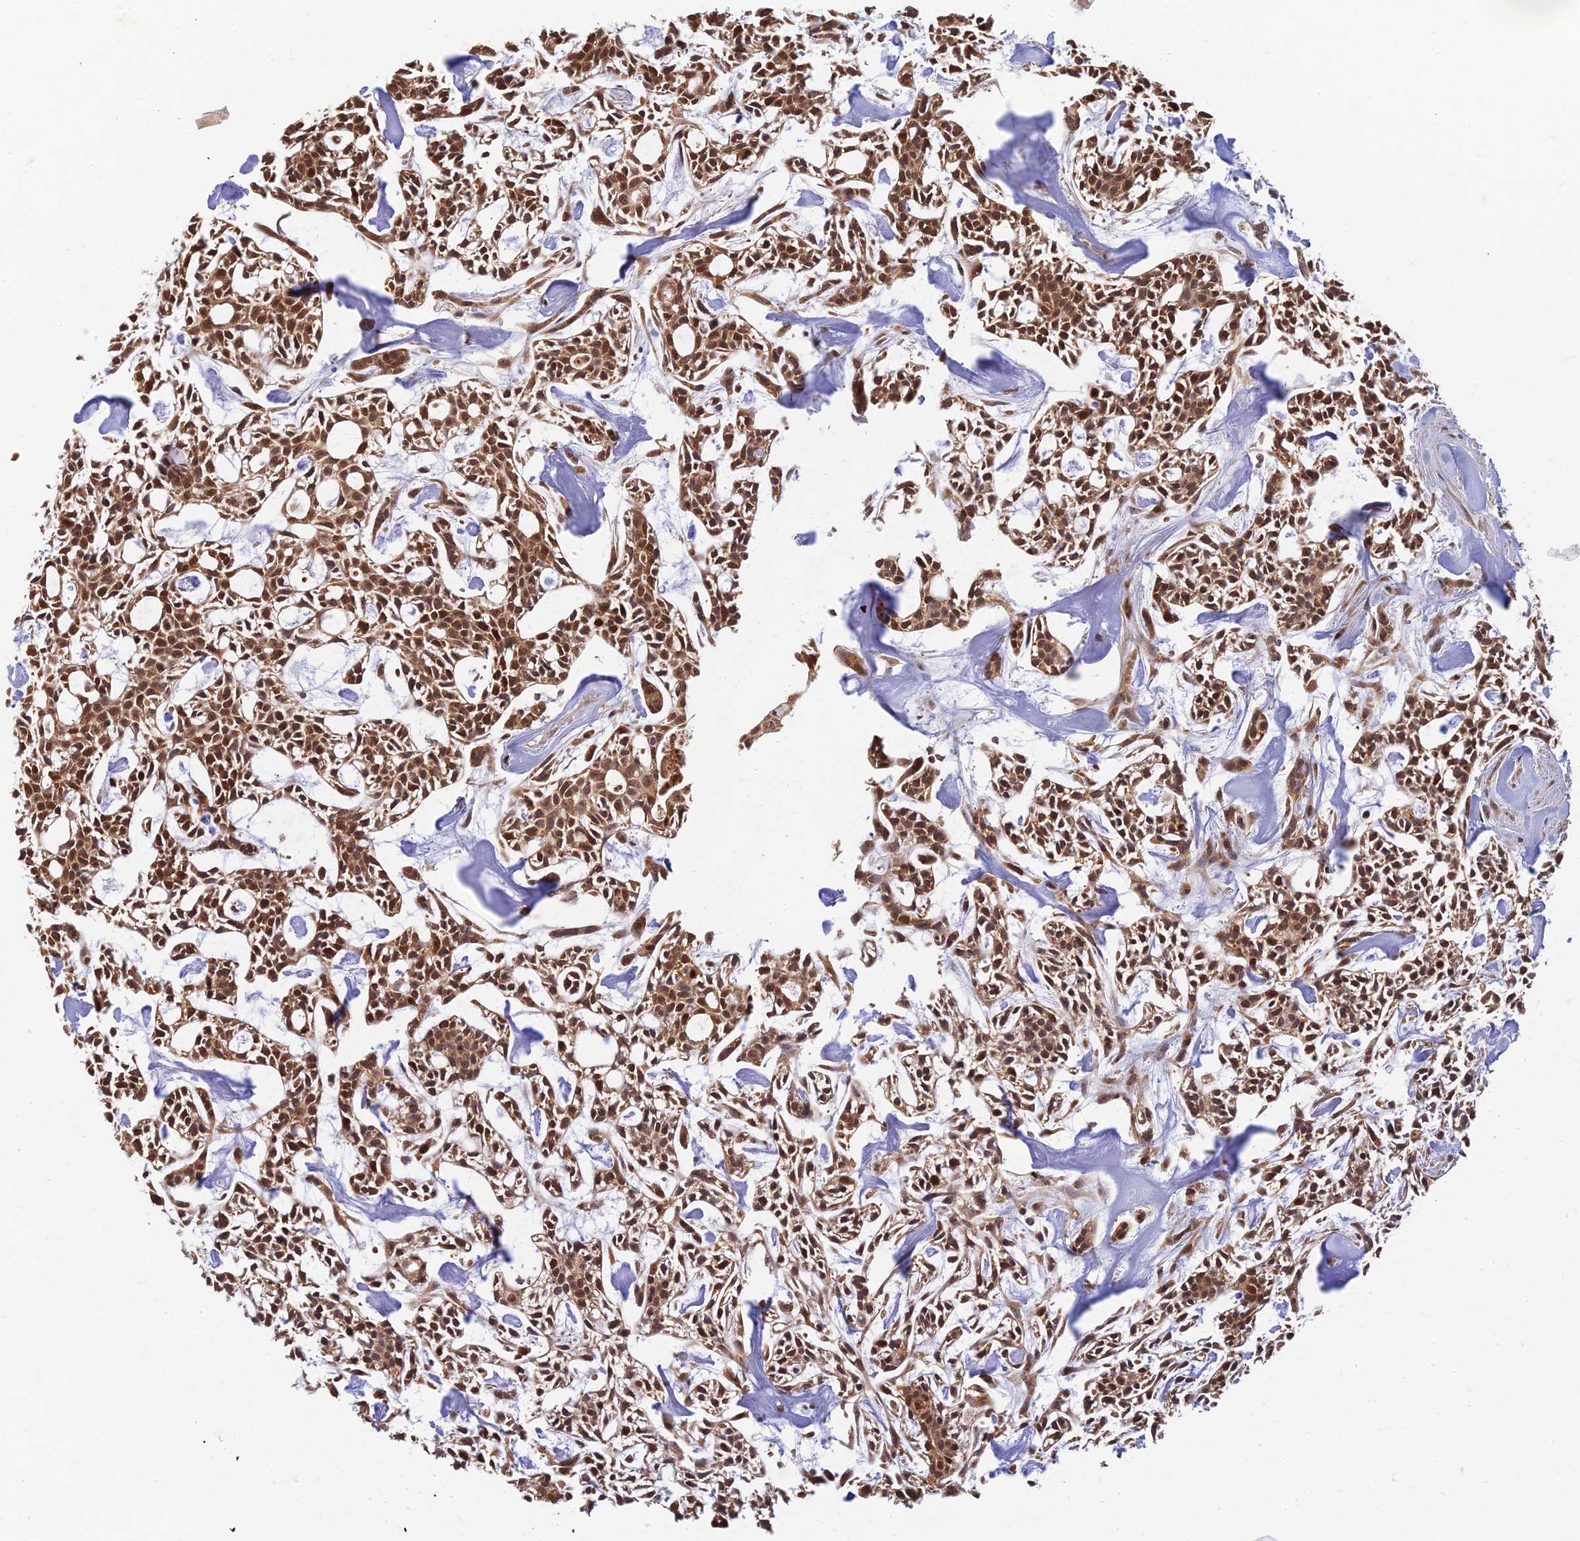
{"staining": {"intensity": "moderate", "quantity": ">75%", "location": "cytoplasmic/membranous"}, "tissue": "head and neck cancer", "cell_type": "Tumor cells", "image_type": "cancer", "snomed": [{"axis": "morphology", "description": "Adenocarcinoma, NOS"}, {"axis": "topography", "description": "Salivary gland"}, {"axis": "topography", "description": "Head-Neck"}], "caption": "Immunohistochemistry micrograph of neoplastic tissue: head and neck adenocarcinoma stained using immunohistochemistry (IHC) reveals medium levels of moderate protein expression localized specifically in the cytoplasmic/membranous of tumor cells, appearing as a cytoplasmic/membranous brown color.", "gene": "RGL3", "patient": {"sex": "male", "age": 55}}